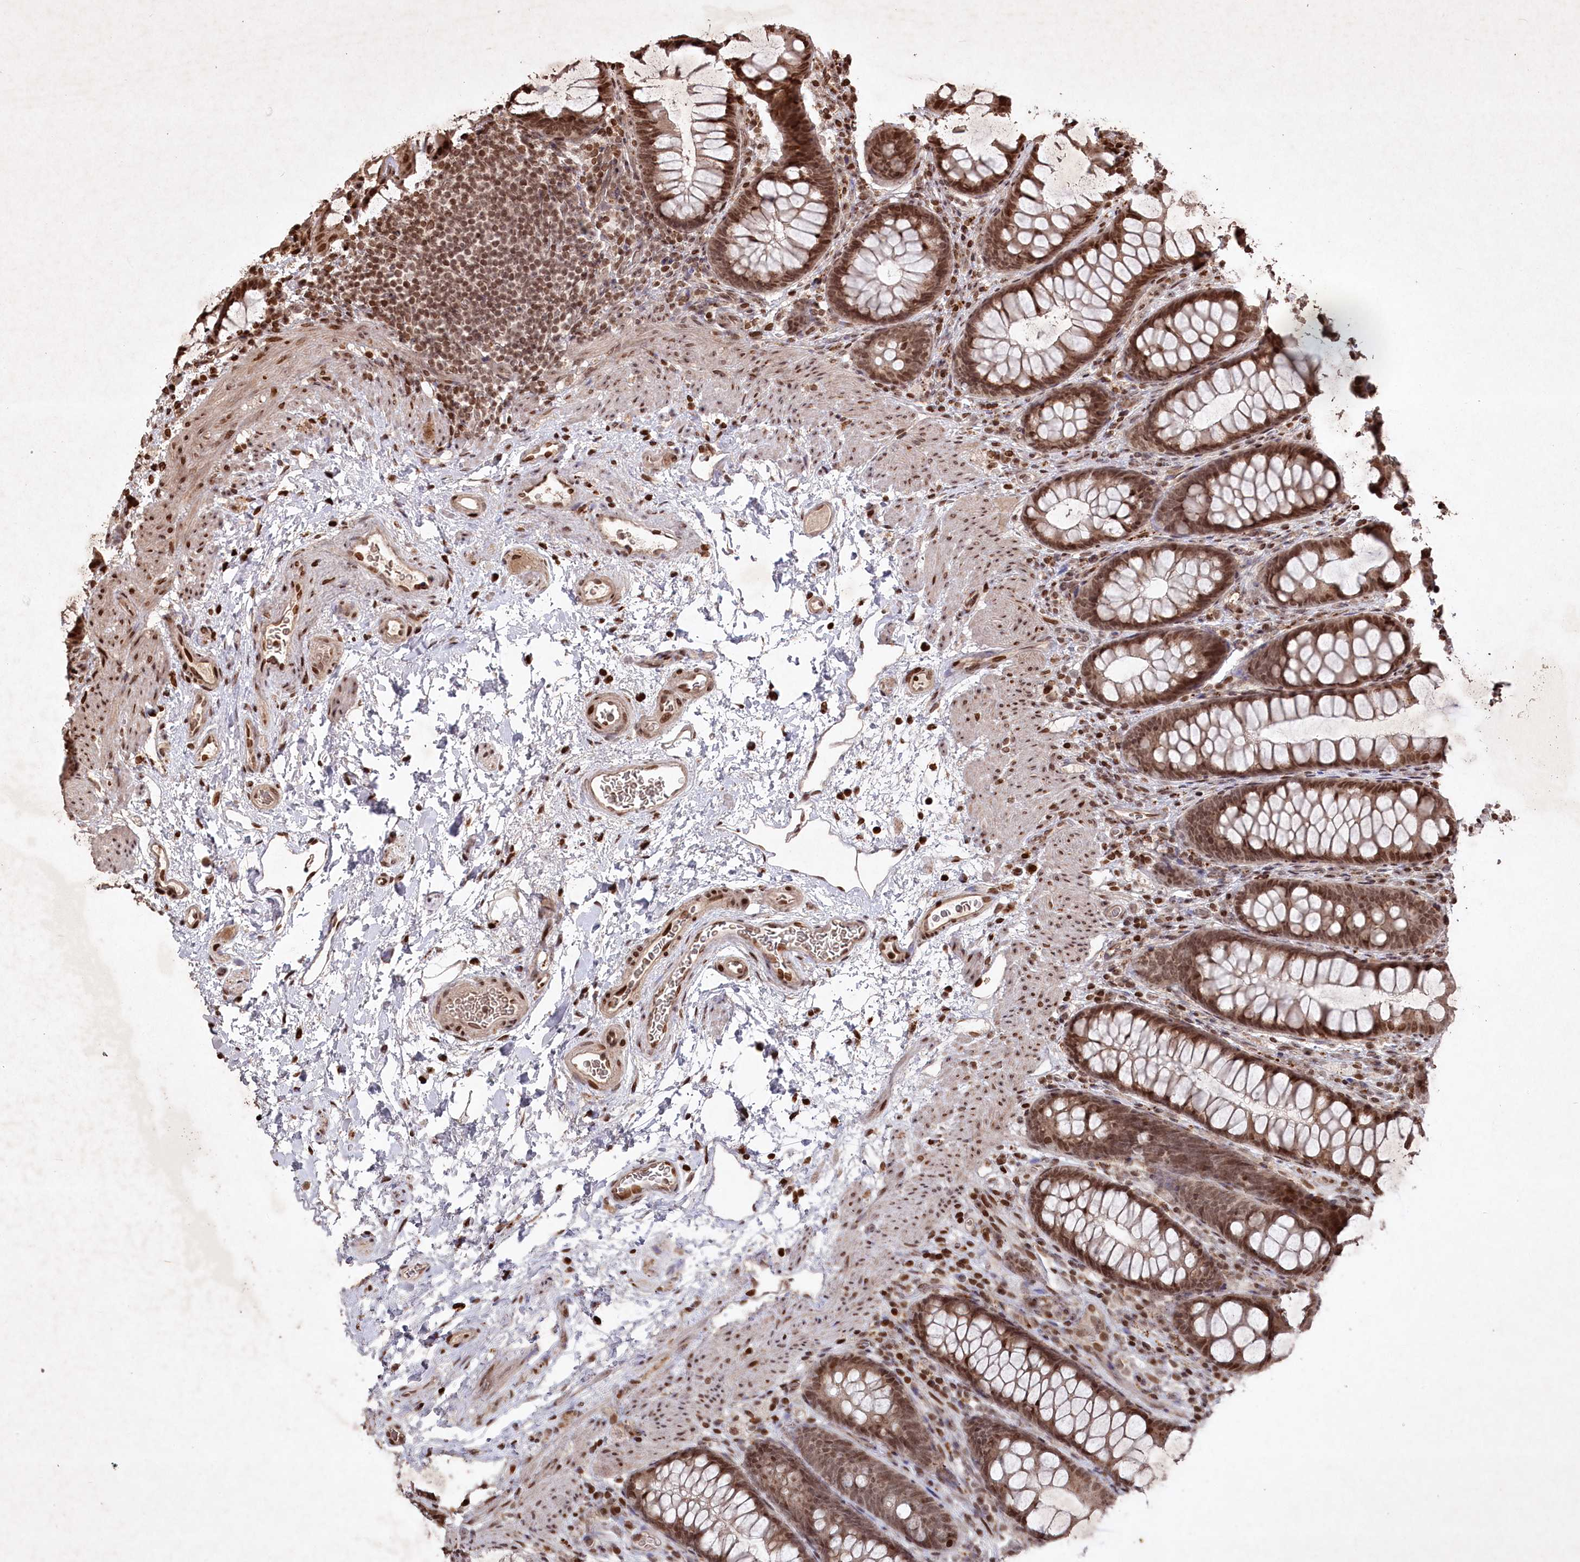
{"staining": {"intensity": "strong", "quantity": ">75%", "location": "cytoplasmic/membranous,nuclear"}, "tissue": "colon", "cell_type": "Endothelial cells", "image_type": "normal", "snomed": [{"axis": "morphology", "description": "Normal tissue, NOS"}, {"axis": "topography", "description": "Colon"}], "caption": "A photomicrograph of colon stained for a protein shows strong cytoplasmic/membranous,nuclear brown staining in endothelial cells.", "gene": "CCSER2", "patient": {"sex": "female", "age": 62}}